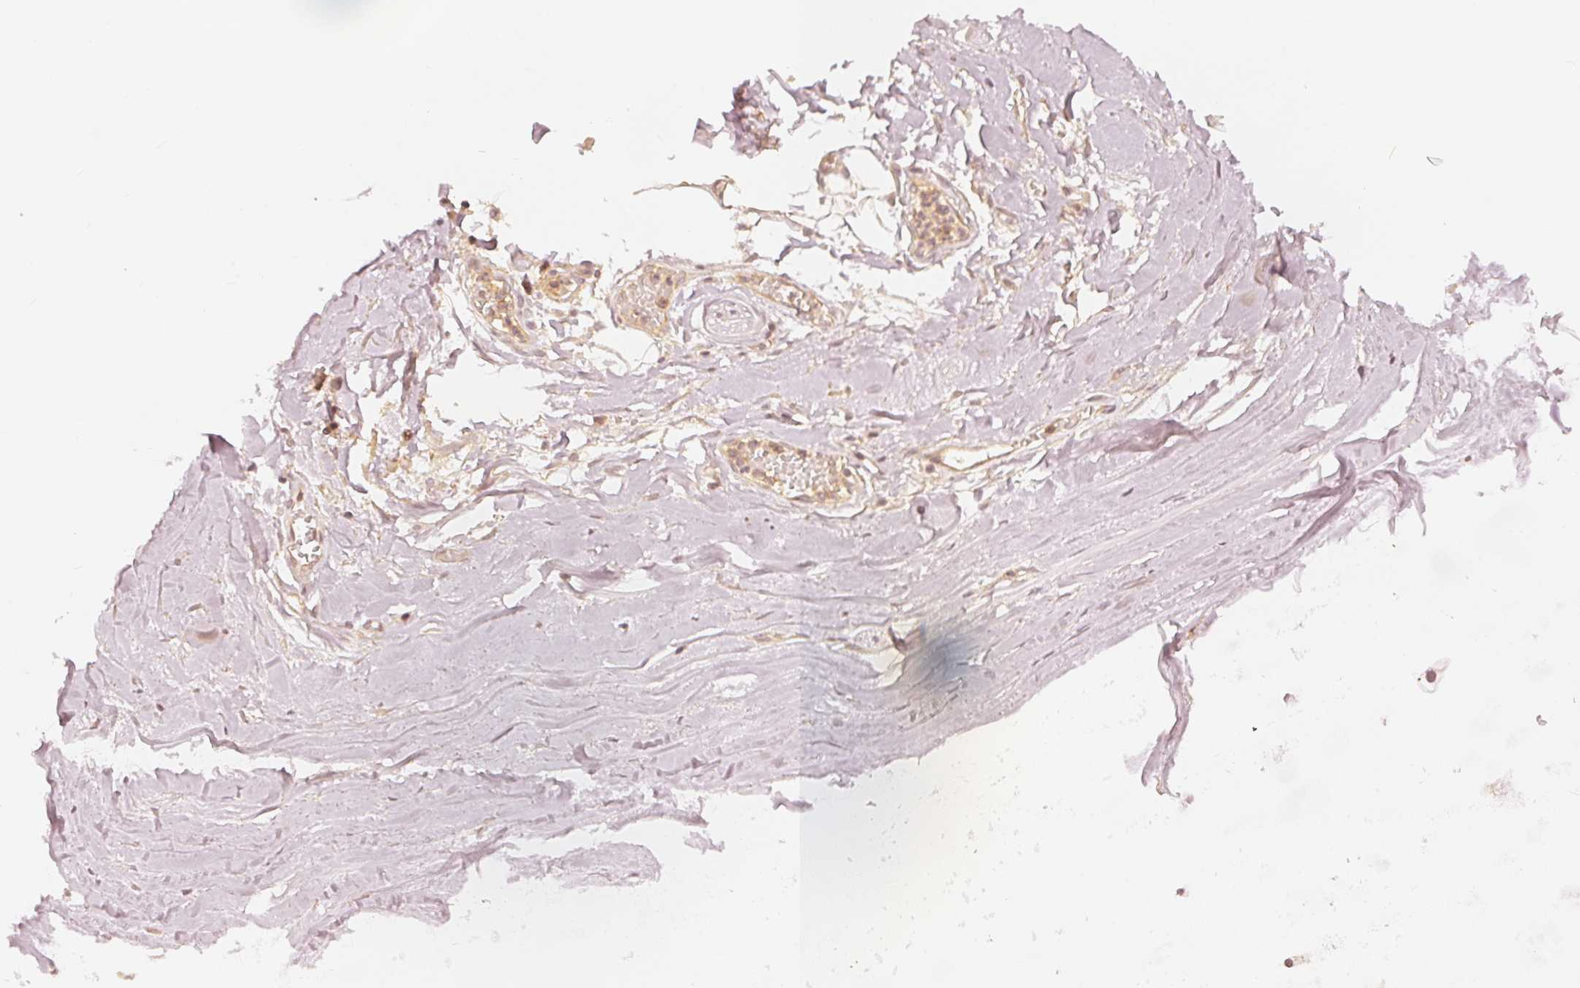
{"staining": {"intensity": "negative", "quantity": "none", "location": "none"}, "tissue": "soft tissue", "cell_type": "Fibroblasts", "image_type": "normal", "snomed": [{"axis": "morphology", "description": "Normal tissue, NOS"}, {"axis": "topography", "description": "Cartilage tissue"}, {"axis": "topography", "description": "Nasopharynx"}, {"axis": "topography", "description": "Thyroid gland"}], "caption": "The image reveals no significant expression in fibroblasts of soft tissue.", "gene": "SLC34A1", "patient": {"sex": "male", "age": 63}}